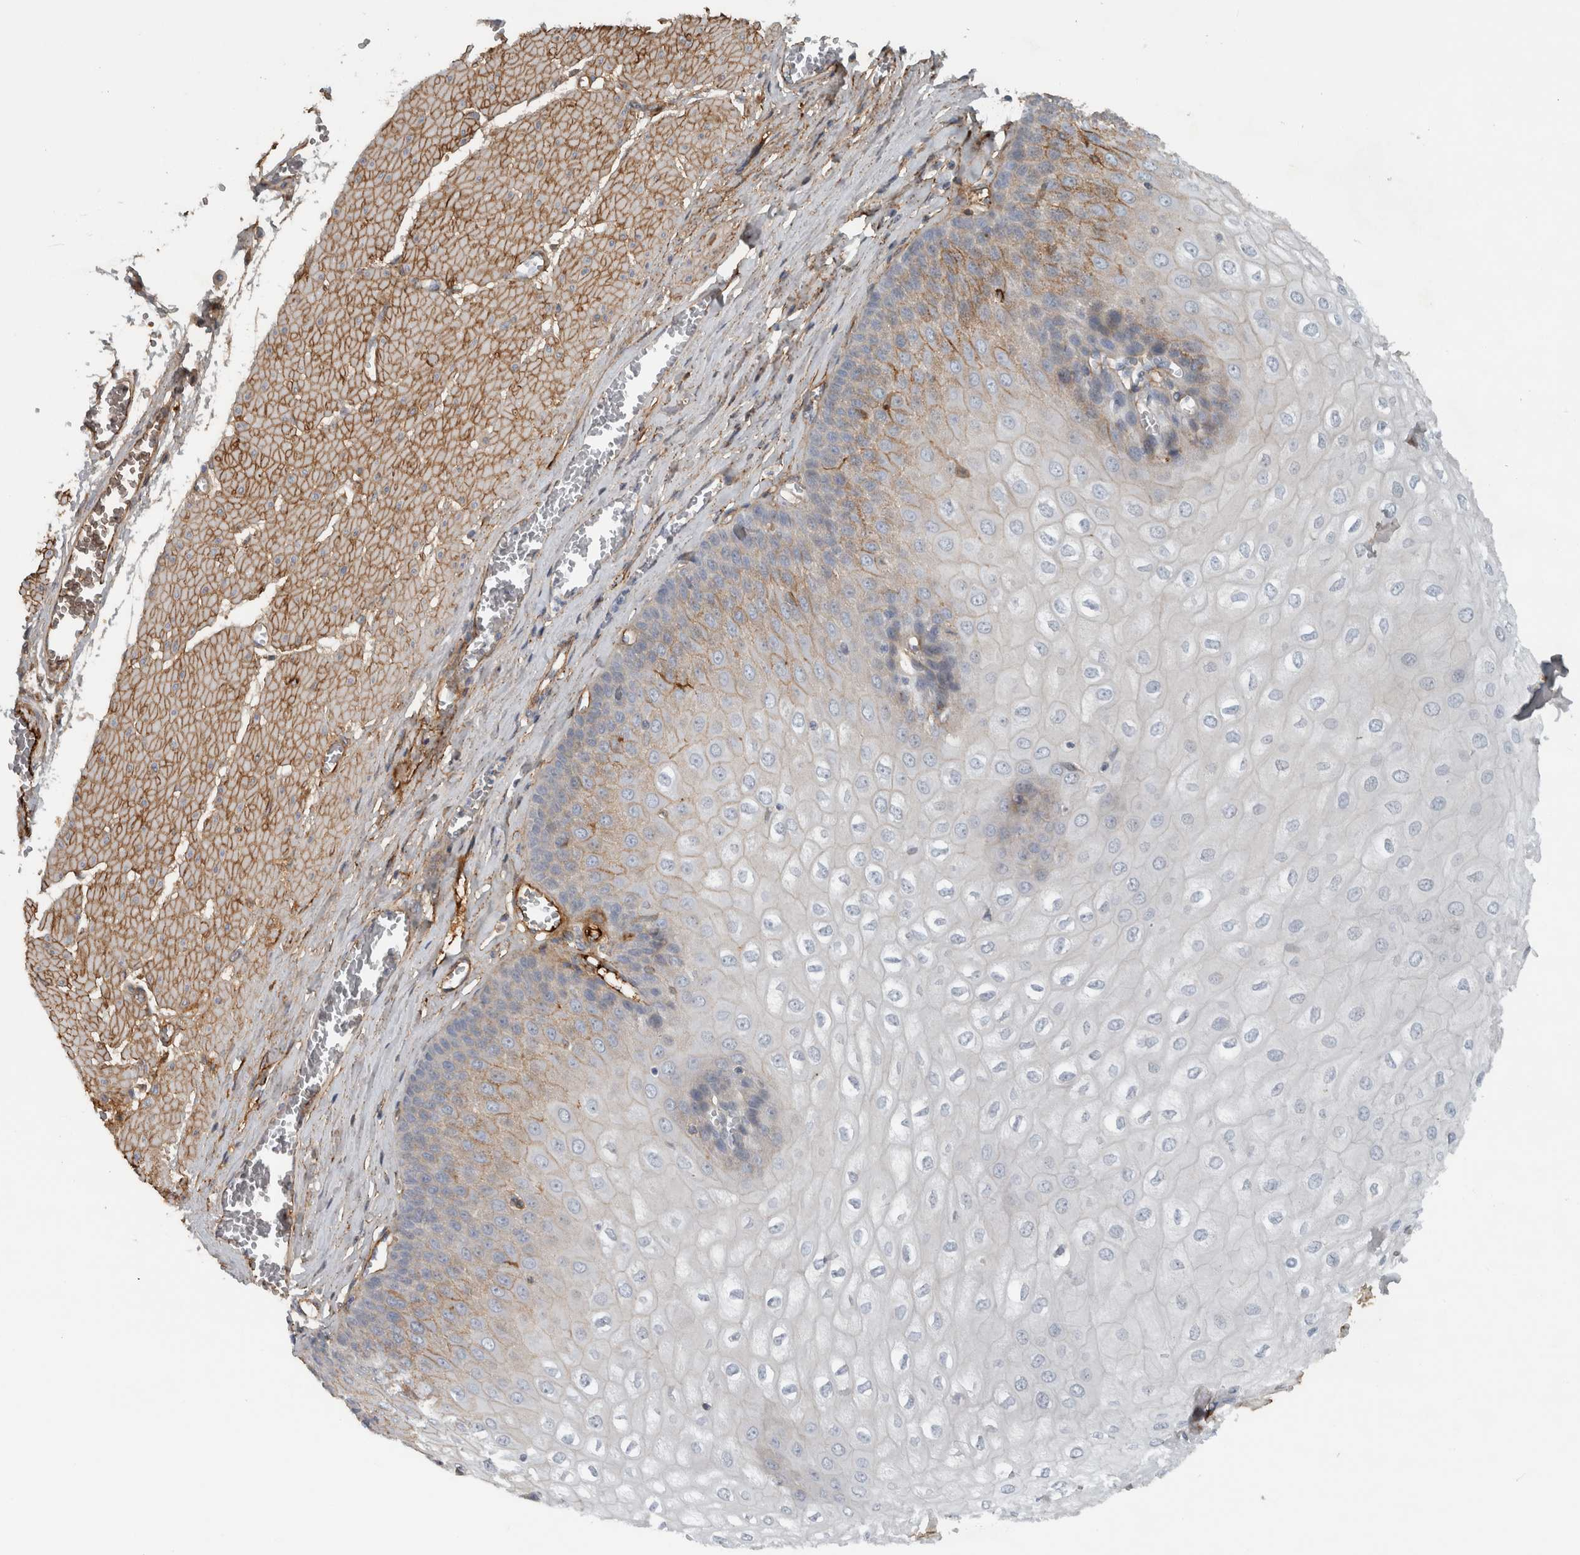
{"staining": {"intensity": "moderate", "quantity": "<25%", "location": "cytoplasmic/membranous"}, "tissue": "esophagus", "cell_type": "Squamous epithelial cells", "image_type": "normal", "snomed": [{"axis": "morphology", "description": "Normal tissue, NOS"}, {"axis": "topography", "description": "Esophagus"}], "caption": "This micrograph demonstrates benign esophagus stained with IHC to label a protein in brown. The cytoplasmic/membranous of squamous epithelial cells show moderate positivity for the protein. Nuclei are counter-stained blue.", "gene": "FN1", "patient": {"sex": "male", "age": 60}}